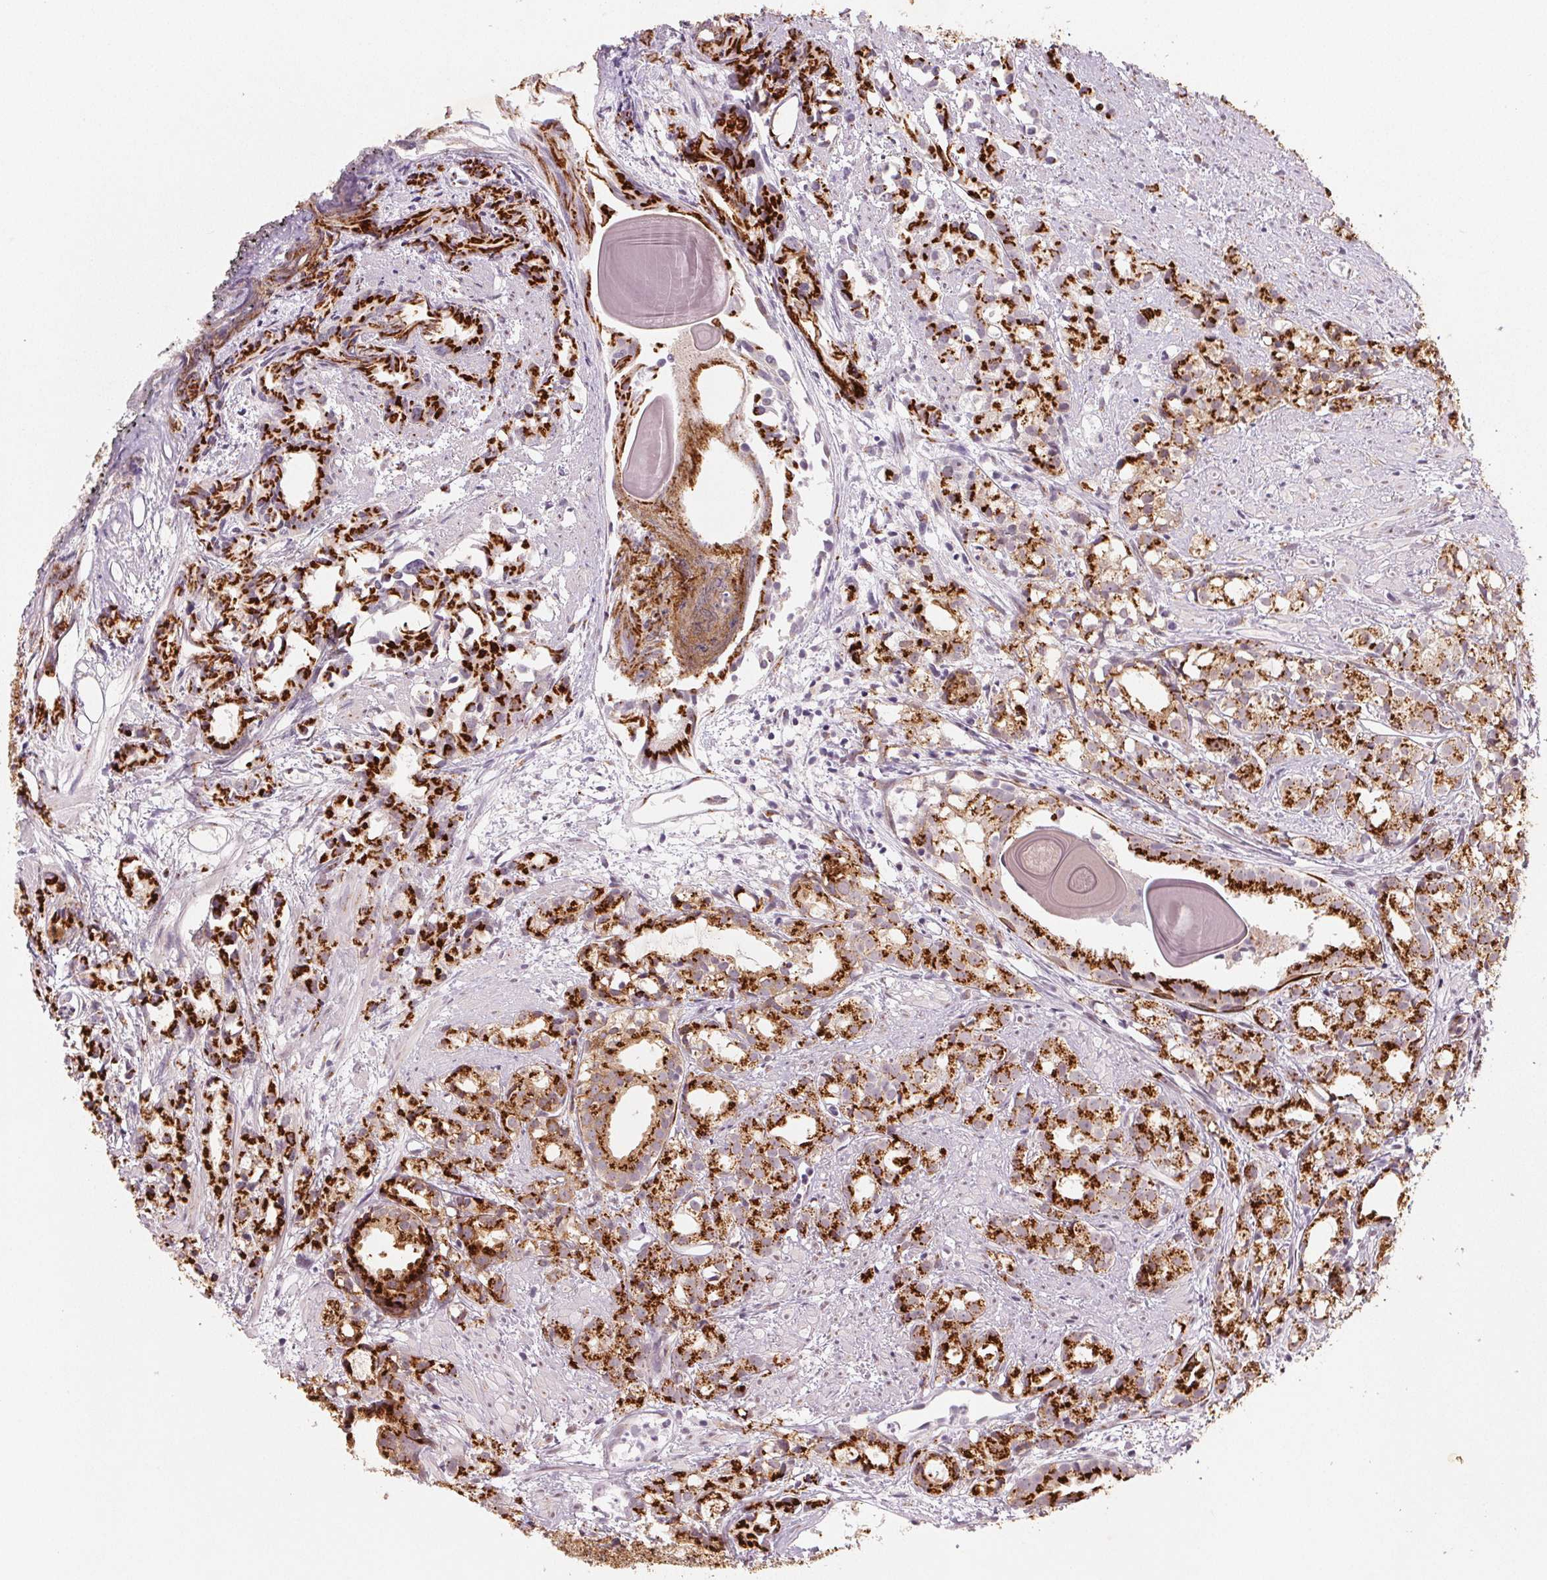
{"staining": {"intensity": "strong", "quantity": ">75%", "location": "cytoplasmic/membranous"}, "tissue": "prostate cancer", "cell_type": "Tumor cells", "image_type": "cancer", "snomed": [{"axis": "morphology", "description": "Adenocarcinoma, High grade"}, {"axis": "topography", "description": "Prostate"}], "caption": "Protein expression analysis of human prostate cancer reveals strong cytoplasmic/membranous expression in about >75% of tumor cells.", "gene": "RAB22A", "patient": {"sex": "male", "age": 79}}